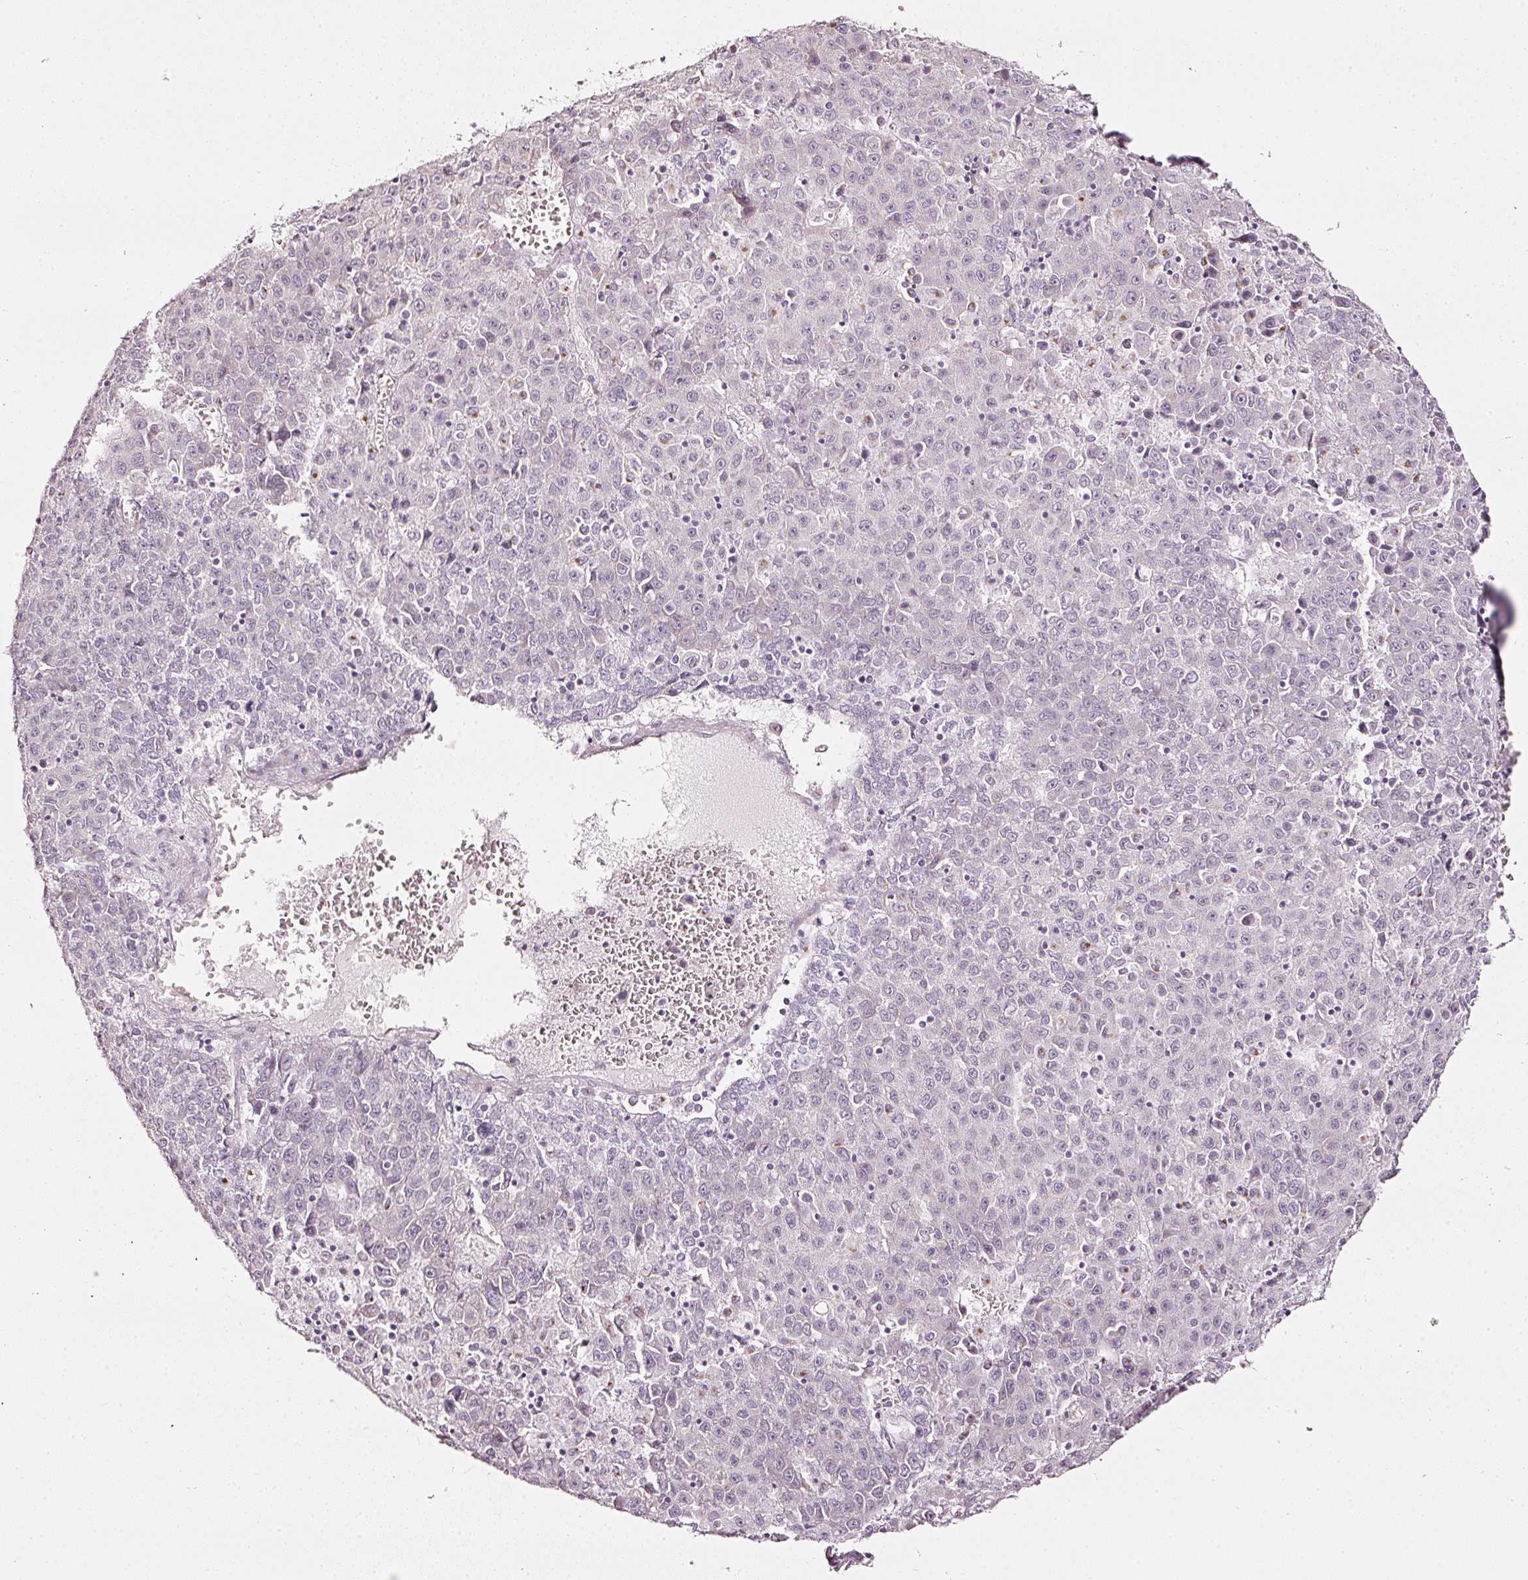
{"staining": {"intensity": "negative", "quantity": "none", "location": "none"}, "tissue": "liver cancer", "cell_type": "Tumor cells", "image_type": "cancer", "snomed": [{"axis": "morphology", "description": "Carcinoma, Hepatocellular, NOS"}, {"axis": "topography", "description": "Liver"}], "caption": "Immunohistochemistry (IHC) of human liver hepatocellular carcinoma displays no expression in tumor cells.", "gene": "SDF4", "patient": {"sex": "female", "age": 53}}